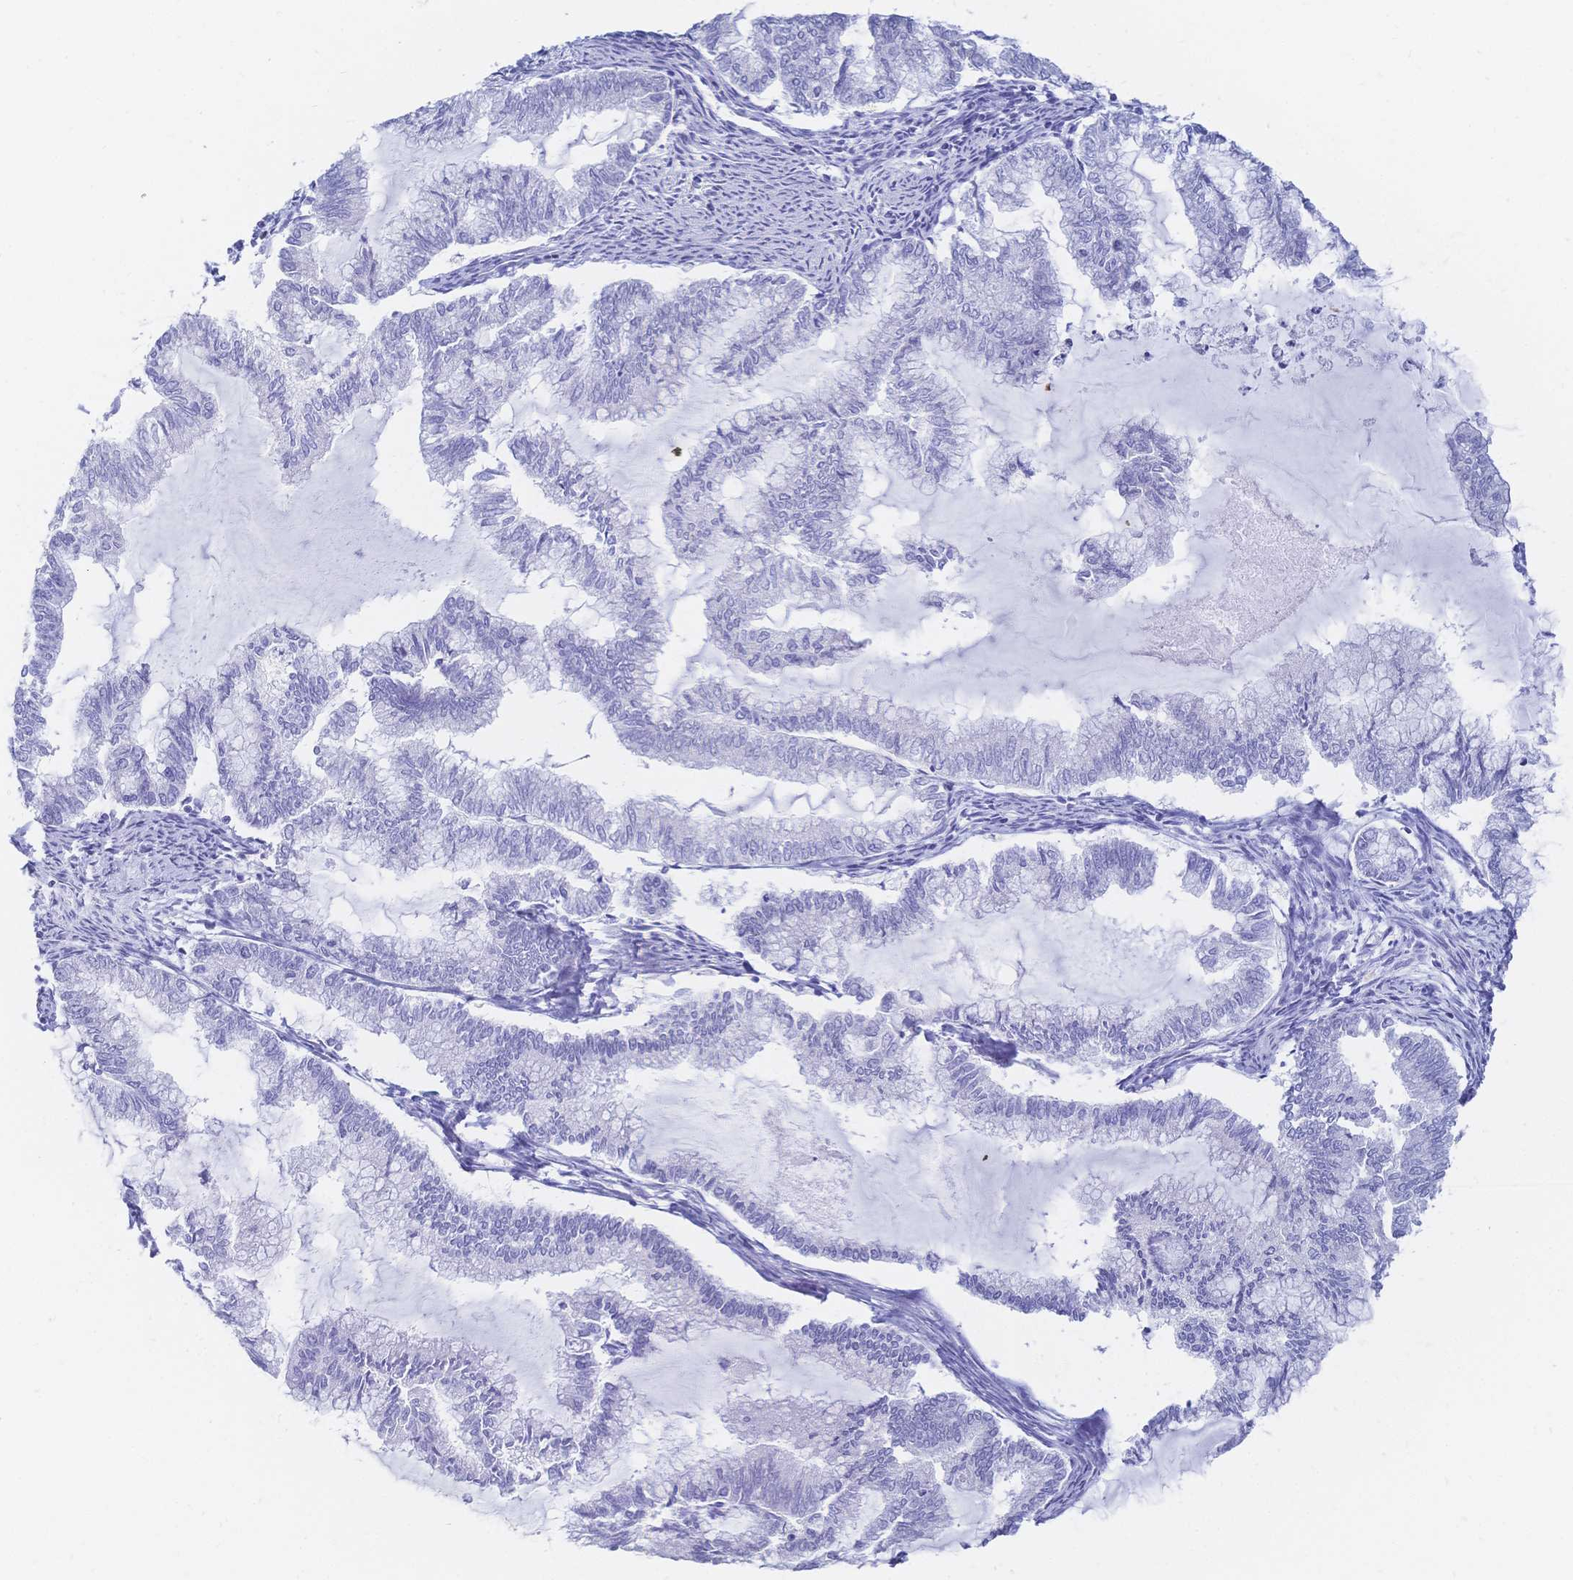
{"staining": {"intensity": "negative", "quantity": "none", "location": "none"}, "tissue": "endometrial cancer", "cell_type": "Tumor cells", "image_type": "cancer", "snomed": [{"axis": "morphology", "description": "Adenocarcinoma, NOS"}, {"axis": "topography", "description": "Endometrium"}], "caption": "IHC histopathology image of neoplastic tissue: human endometrial cancer (adenocarcinoma) stained with DAB (3,3'-diaminobenzidine) displays no significant protein positivity in tumor cells. (DAB (3,3'-diaminobenzidine) immunohistochemistry (IHC) visualized using brightfield microscopy, high magnification).", "gene": "MEP1B", "patient": {"sex": "female", "age": 79}}